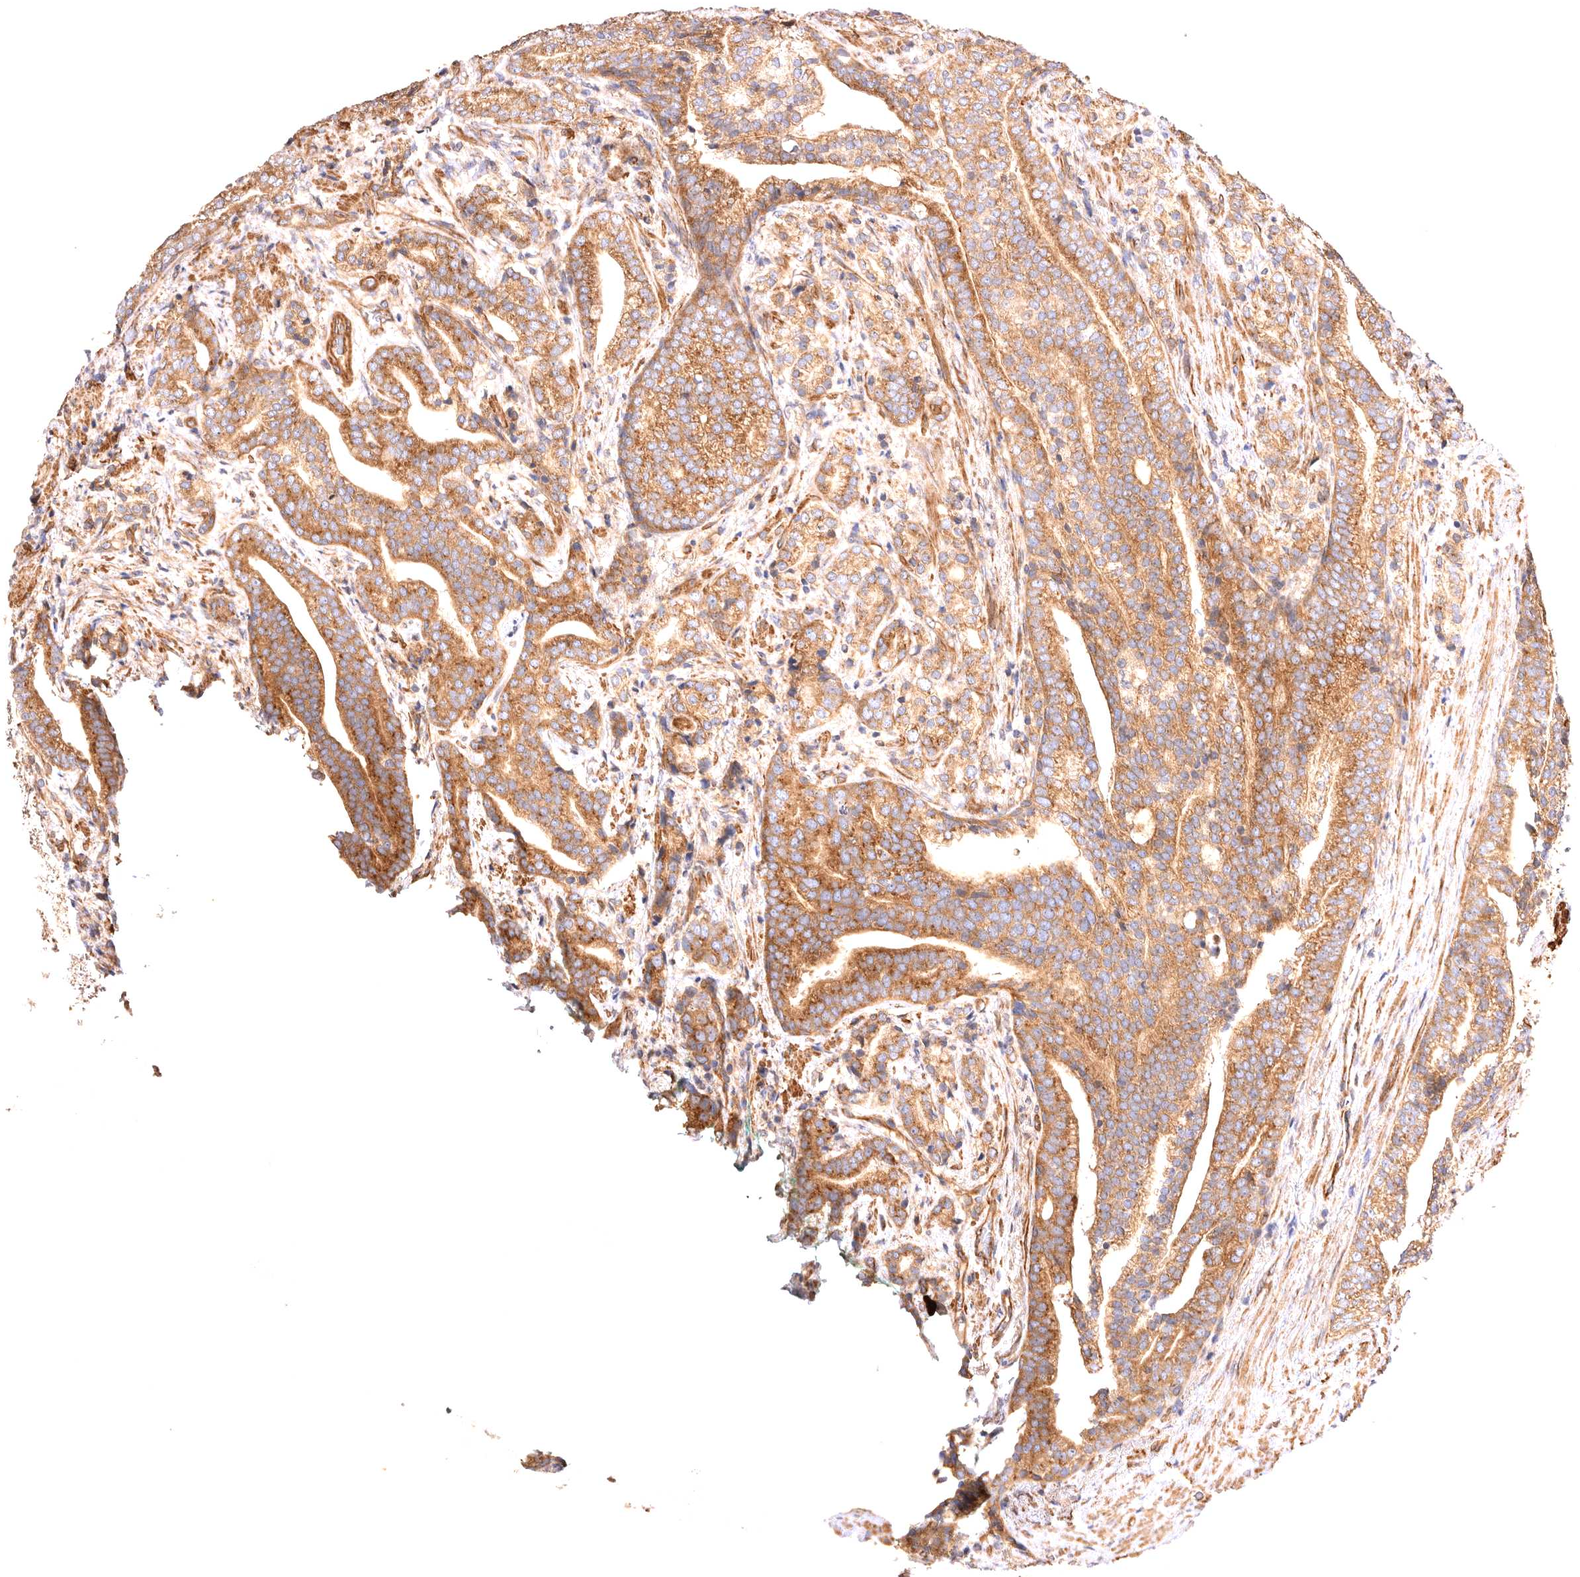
{"staining": {"intensity": "moderate", "quantity": ">75%", "location": "cytoplasmic/membranous"}, "tissue": "prostate cancer", "cell_type": "Tumor cells", "image_type": "cancer", "snomed": [{"axis": "morphology", "description": "Adenocarcinoma, High grade"}, {"axis": "topography", "description": "Prostate"}], "caption": "Prostate cancer tissue shows moderate cytoplasmic/membranous positivity in about >75% of tumor cells, visualized by immunohistochemistry.", "gene": "VPS45", "patient": {"sex": "male", "age": 57}}